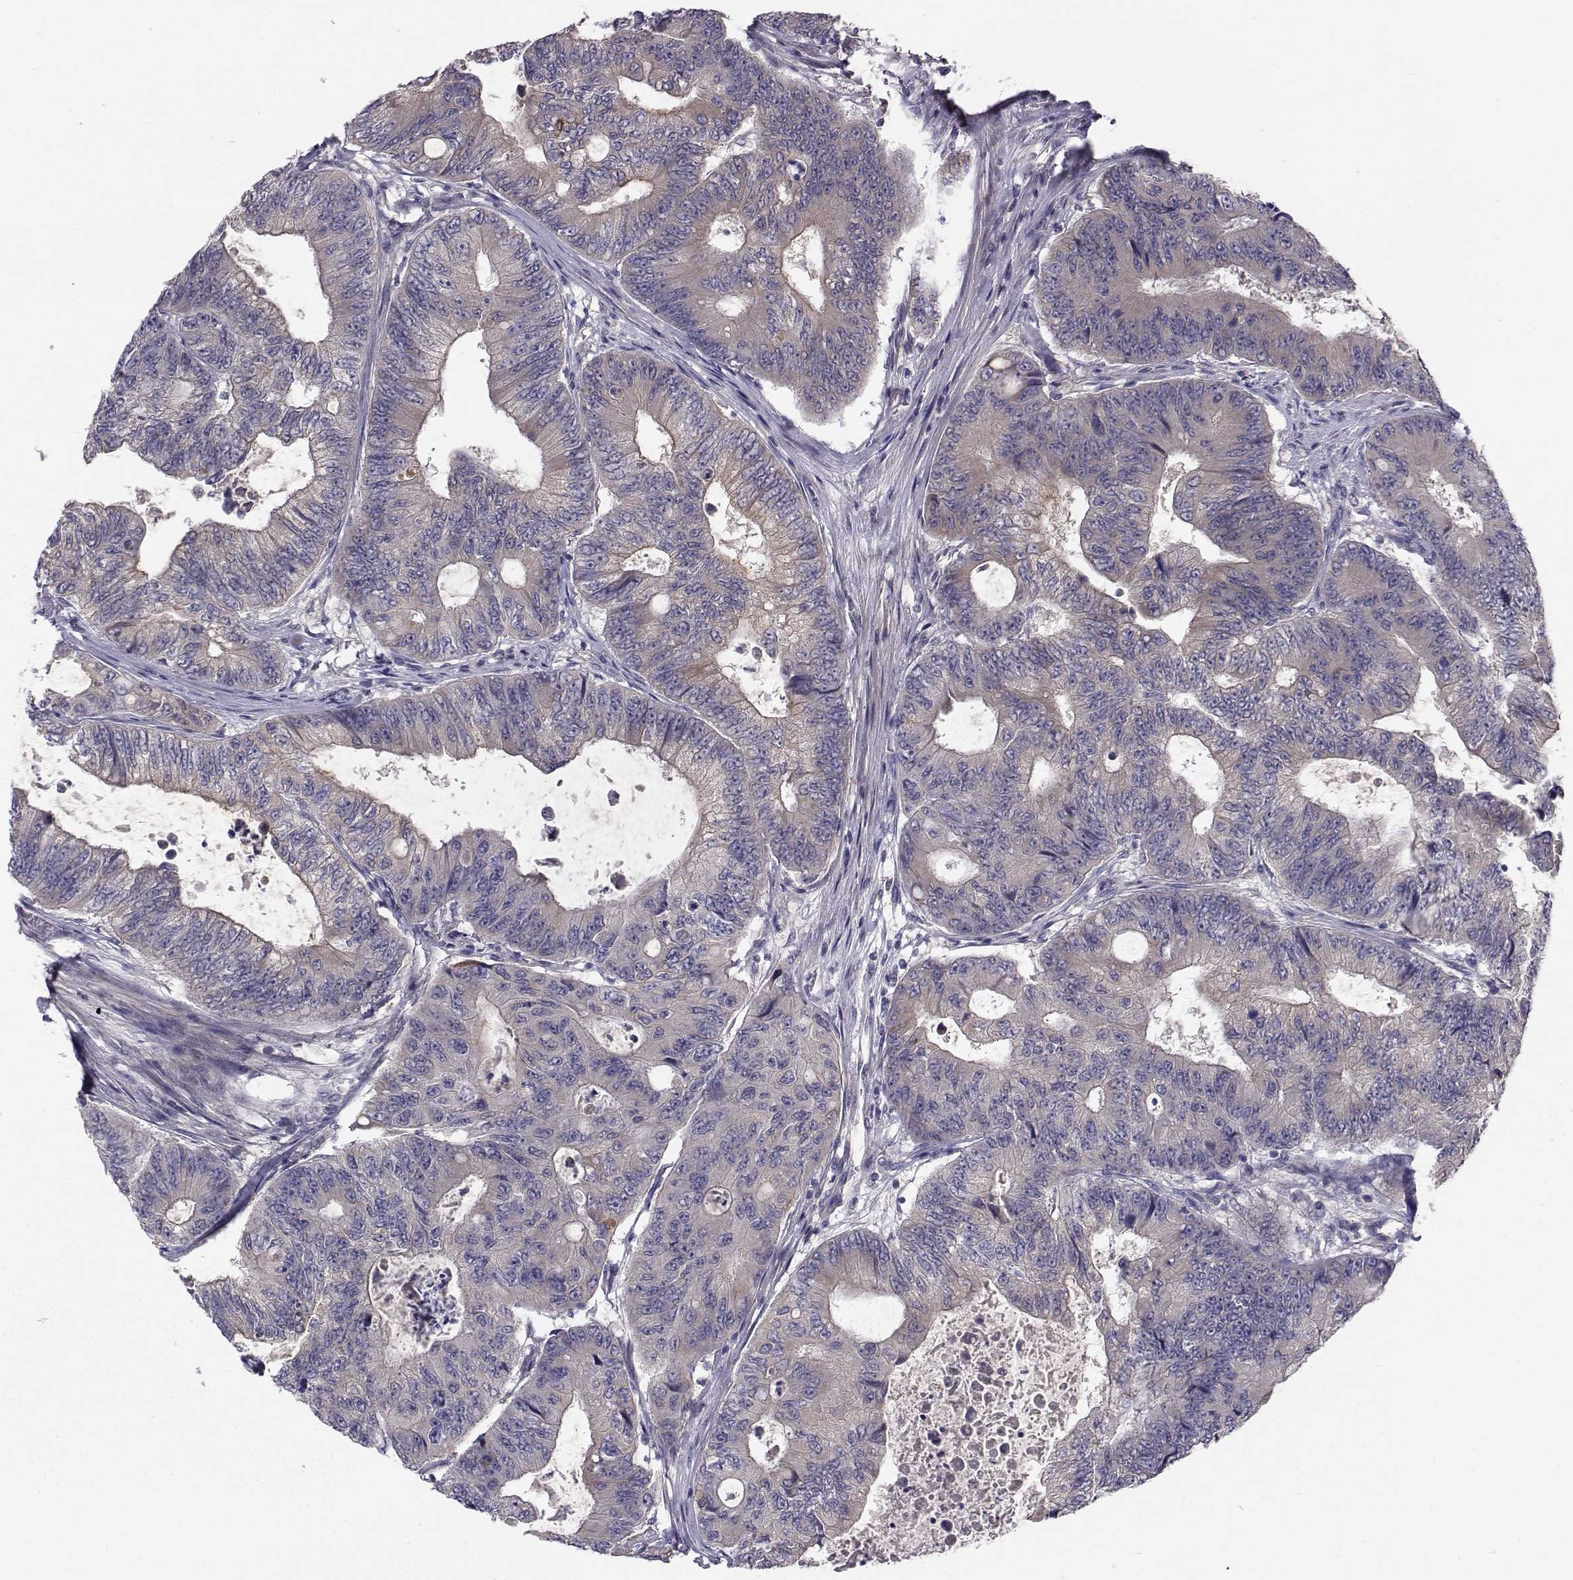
{"staining": {"intensity": "weak", "quantity": "<25%", "location": "cytoplasmic/membranous"}, "tissue": "colorectal cancer", "cell_type": "Tumor cells", "image_type": "cancer", "snomed": [{"axis": "morphology", "description": "Adenocarcinoma, NOS"}, {"axis": "topography", "description": "Colon"}], "caption": "Immunohistochemistry of human colorectal cancer (adenocarcinoma) shows no expression in tumor cells.", "gene": "PEX5L", "patient": {"sex": "female", "age": 48}}